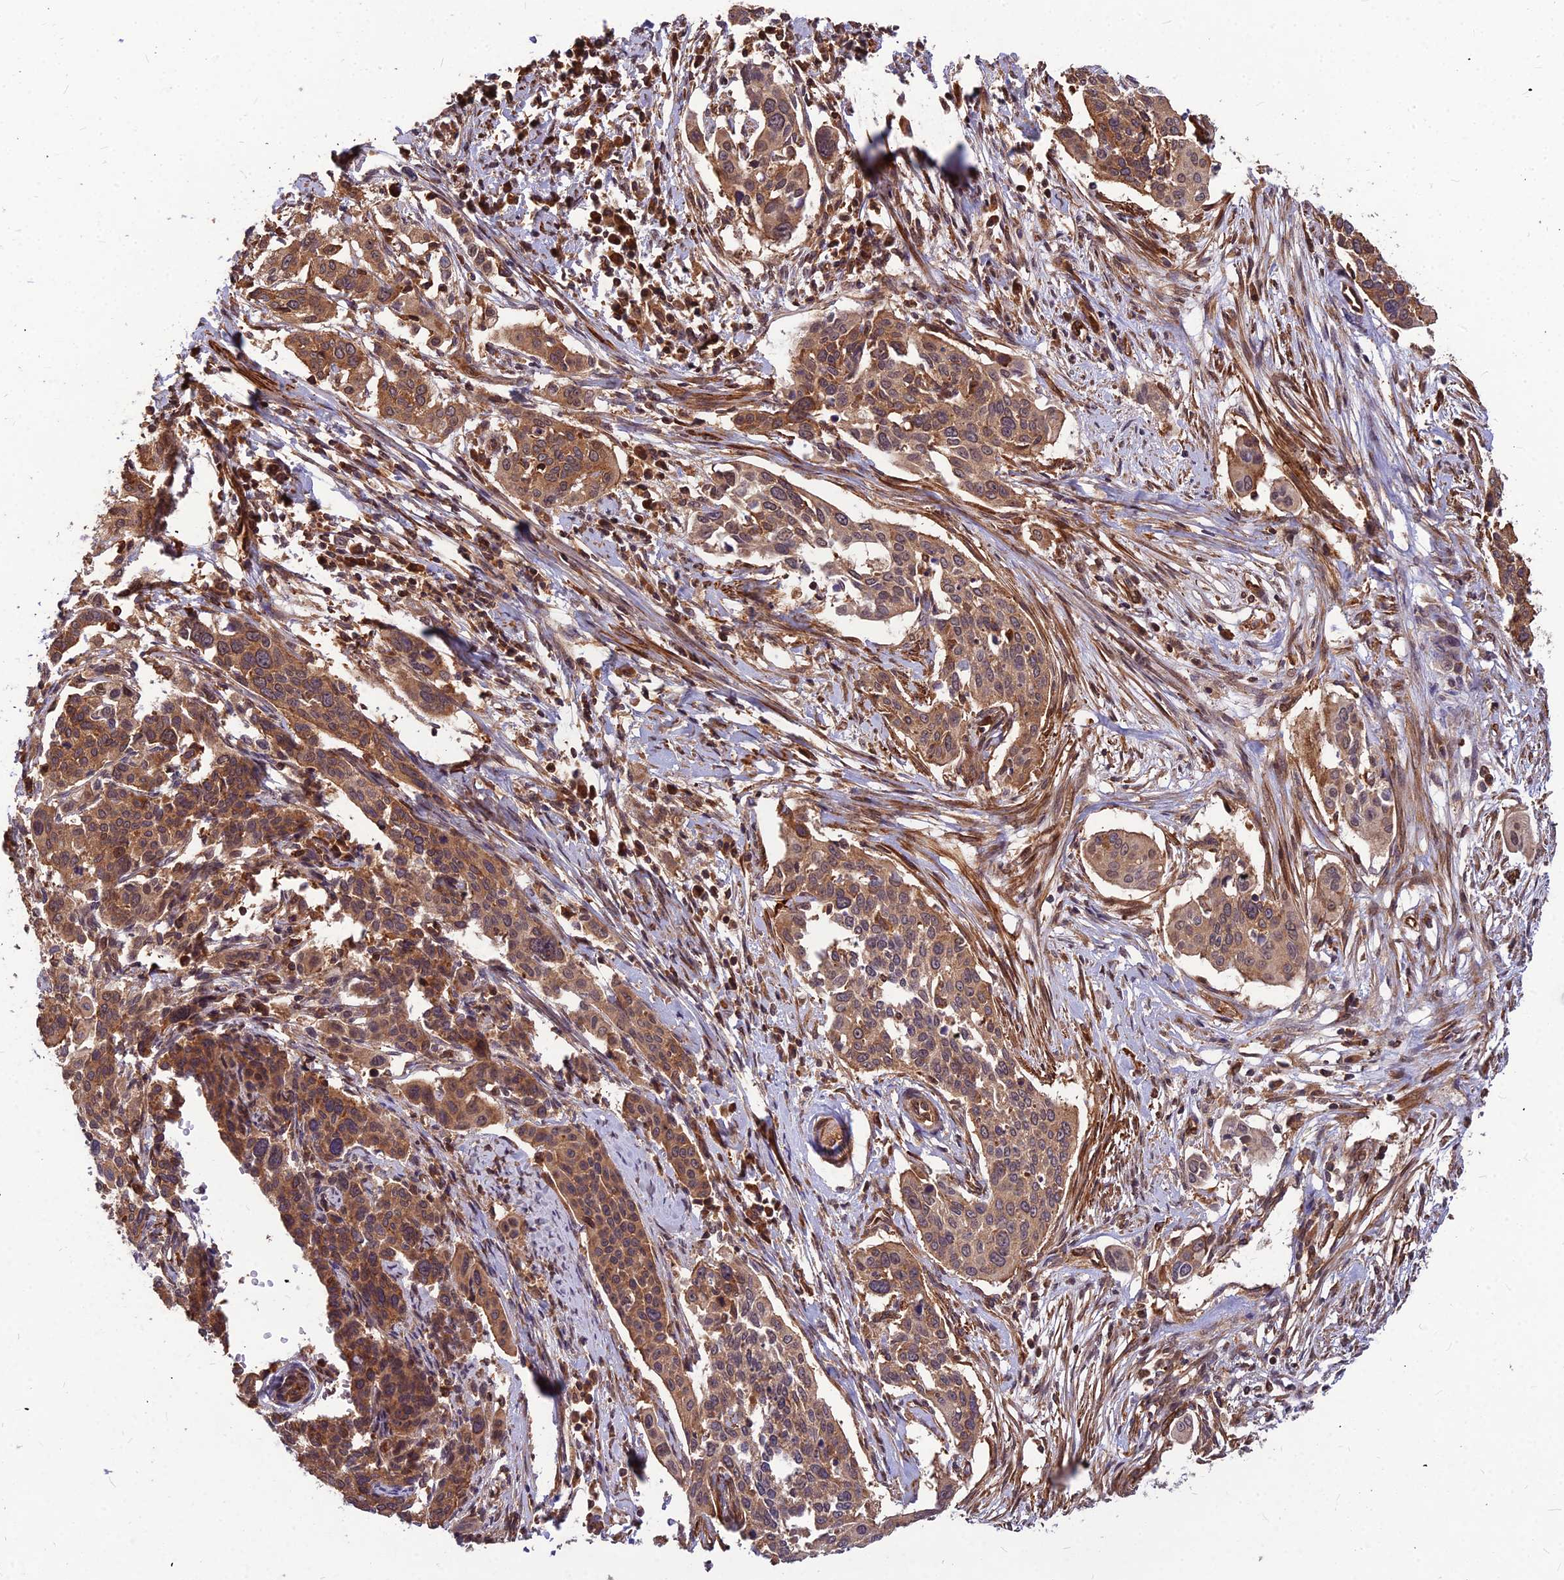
{"staining": {"intensity": "moderate", "quantity": ">75%", "location": "cytoplasmic/membranous"}, "tissue": "cervical cancer", "cell_type": "Tumor cells", "image_type": "cancer", "snomed": [{"axis": "morphology", "description": "Squamous cell carcinoma, NOS"}, {"axis": "topography", "description": "Cervix"}], "caption": "Cervical cancer tissue exhibits moderate cytoplasmic/membranous staining in about >75% of tumor cells, visualized by immunohistochemistry. The protein of interest is shown in brown color, while the nuclei are stained blue.", "gene": "ZNF467", "patient": {"sex": "female", "age": 44}}